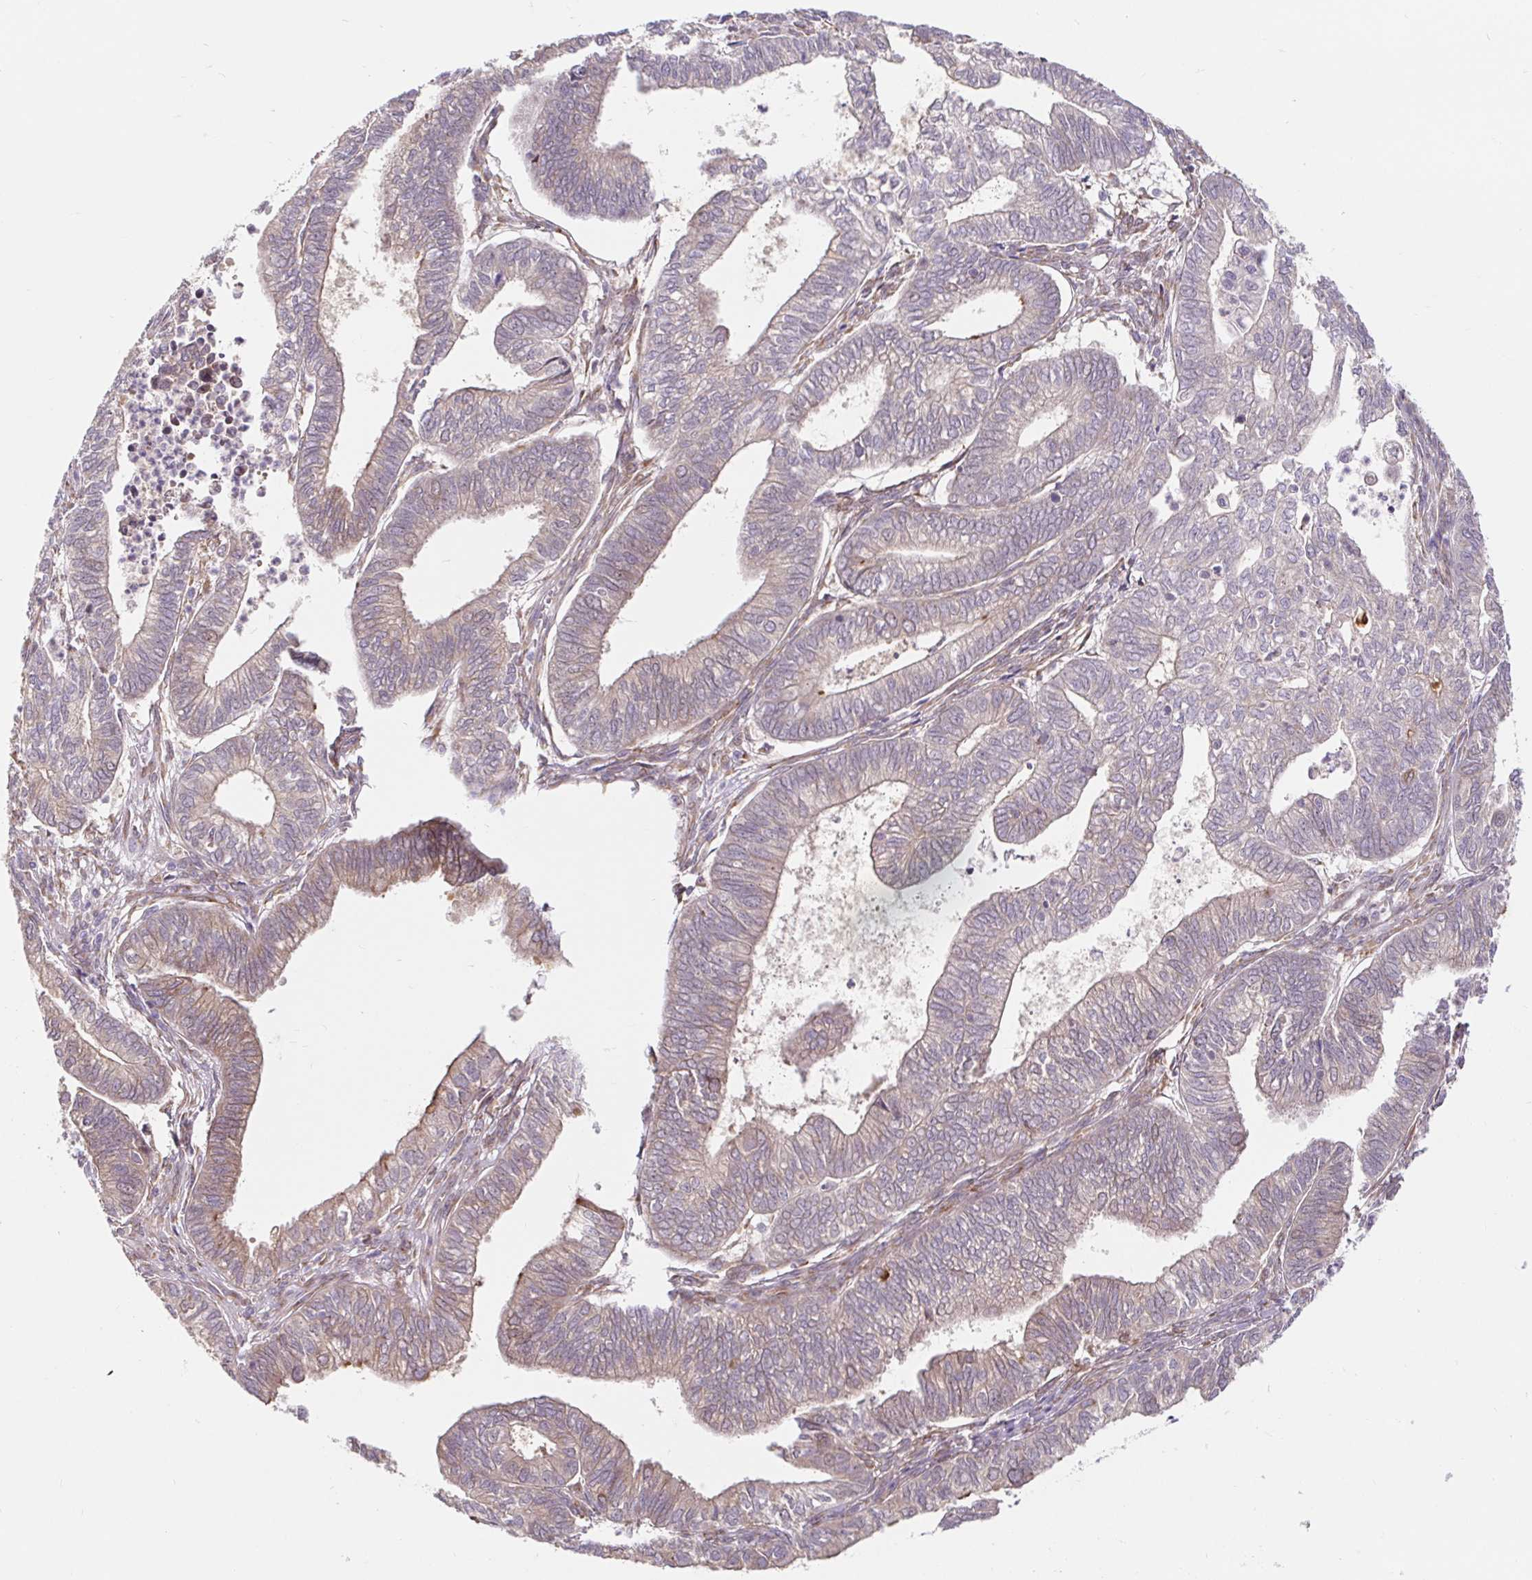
{"staining": {"intensity": "weak", "quantity": "<25%", "location": "cytoplasmic/membranous"}, "tissue": "ovarian cancer", "cell_type": "Tumor cells", "image_type": "cancer", "snomed": [{"axis": "morphology", "description": "Carcinoma, endometroid"}, {"axis": "topography", "description": "Ovary"}], "caption": "There is no significant expression in tumor cells of endometroid carcinoma (ovarian). The staining was performed using DAB (3,3'-diaminobenzidine) to visualize the protein expression in brown, while the nuclei were stained in blue with hematoxylin (Magnification: 20x).", "gene": "LYPD5", "patient": {"sex": "female", "age": 64}}